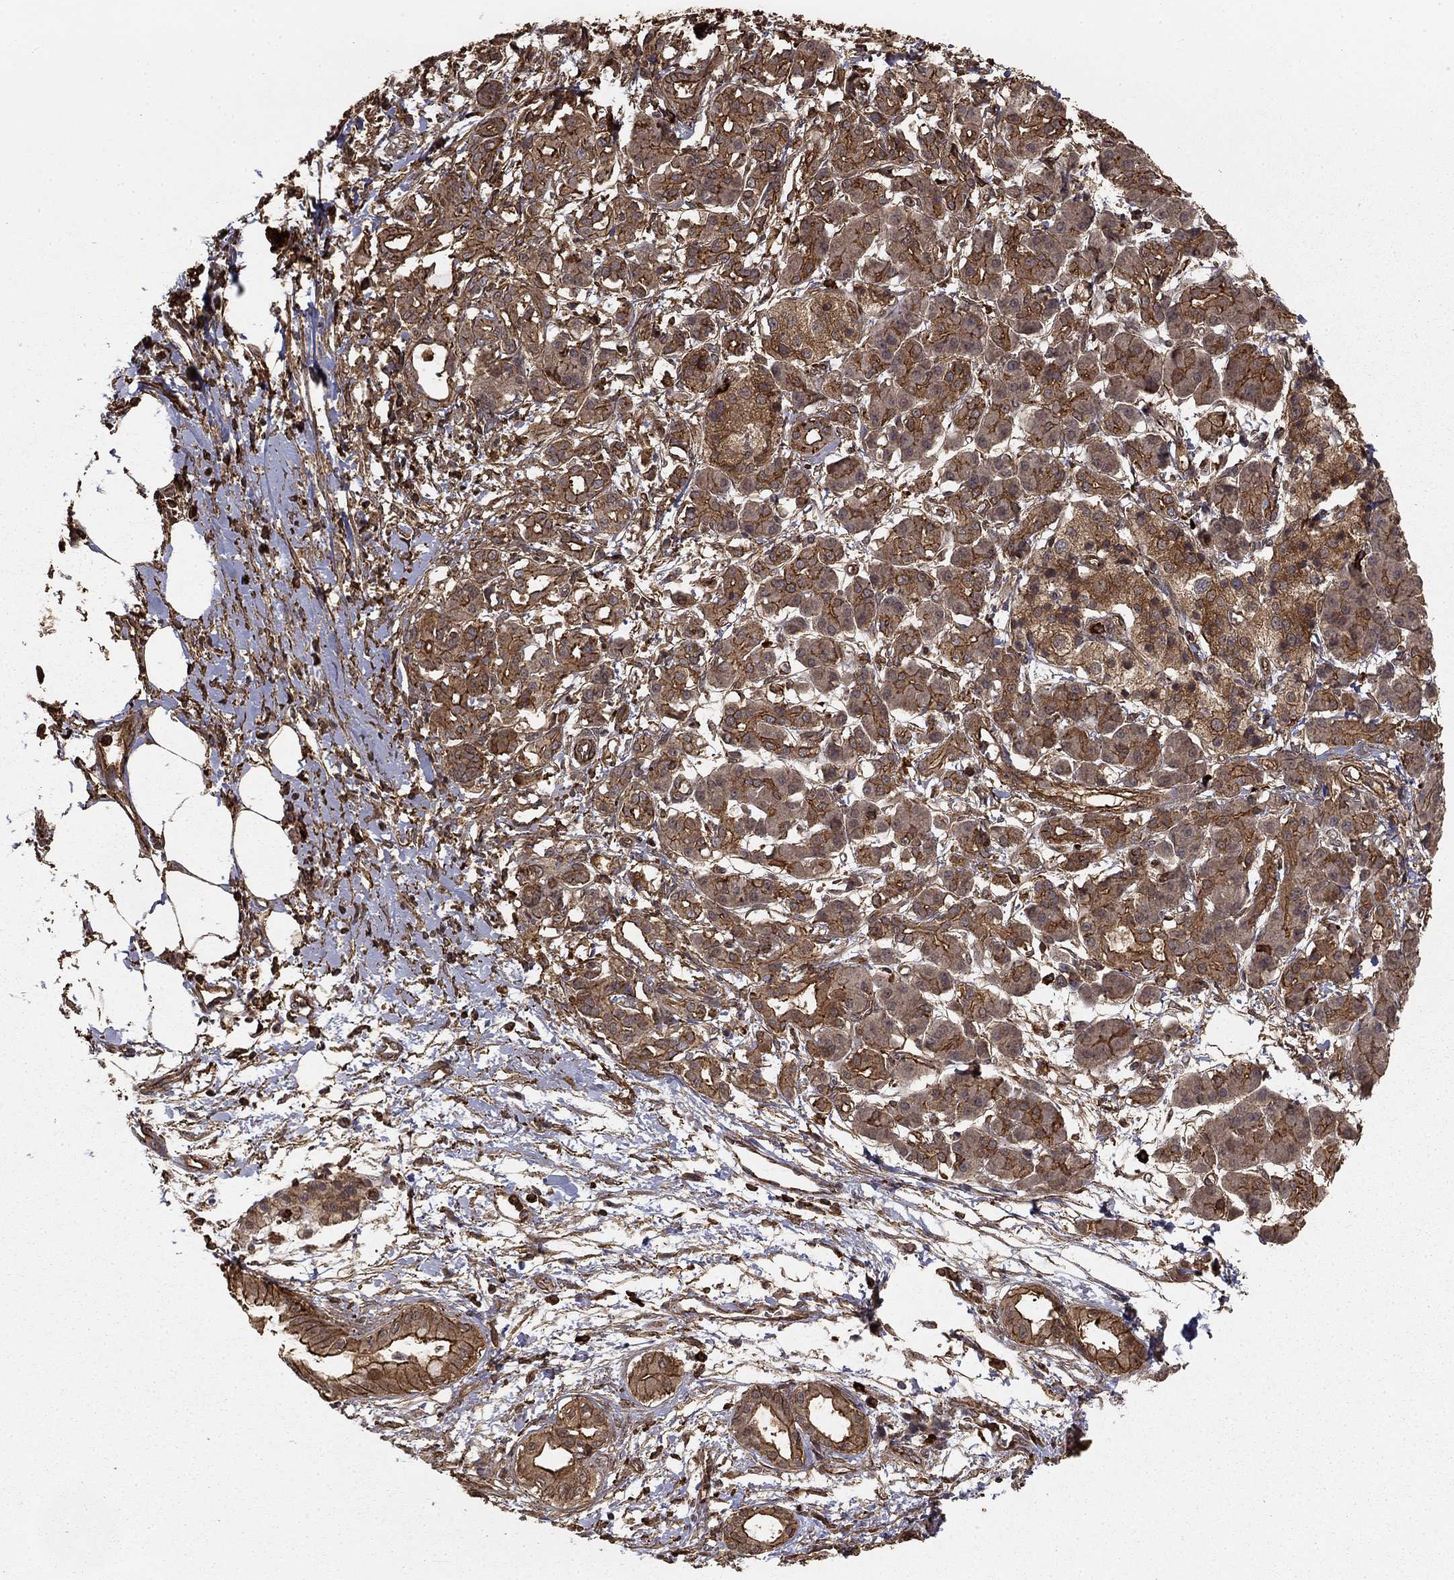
{"staining": {"intensity": "moderate", "quantity": "25%-75%", "location": "cytoplasmic/membranous"}, "tissue": "pancreatic cancer", "cell_type": "Tumor cells", "image_type": "cancer", "snomed": [{"axis": "morphology", "description": "Adenocarcinoma, NOS"}, {"axis": "topography", "description": "Pancreas"}], "caption": "Human pancreatic cancer stained for a protein (brown) exhibits moderate cytoplasmic/membranous positive positivity in about 25%-75% of tumor cells.", "gene": "HABP4", "patient": {"sex": "male", "age": 72}}